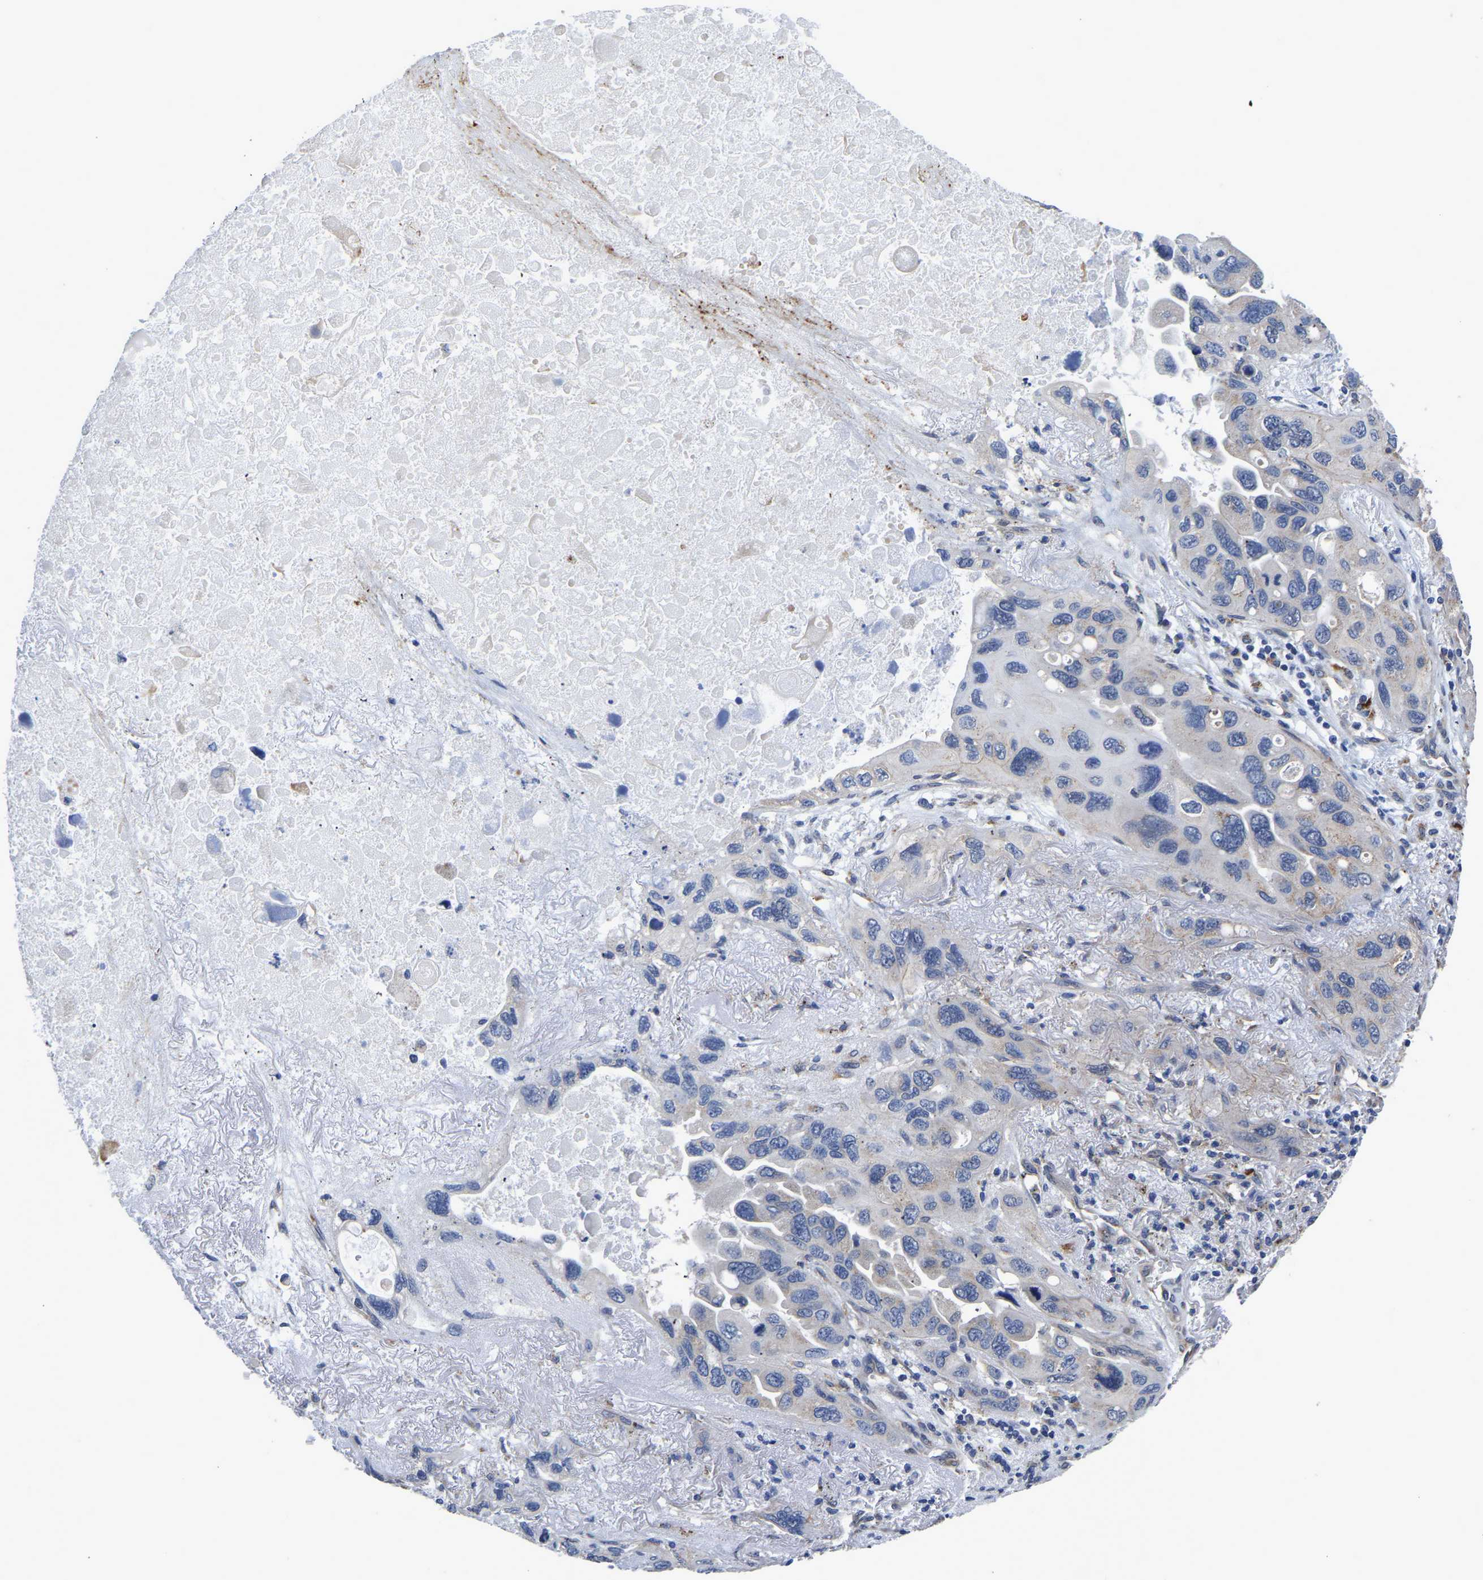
{"staining": {"intensity": "negative", "quantity": "none", "location": "none"}, "tissue": "lung cancer", "cell_type": "Tumor cells", "image_type": "cancer", "snomed": [{"axis": "morphology", "description": "Squamous cell carcinoma, NOS"}, {"axis": "topography", "description": "Lung"}], "caption": "IHC photomicrograph of neoplastic tissue: human lung cancer (squamous cell carcinoma) stained with DAB shows no significant protein positivity in tumor cells. (DAB (3,3'-diaminobenzidine) IHC with hematoxylin counter stain).", "gene": "PDLIM7", "patient": {"sex": "female", "age": 73}}